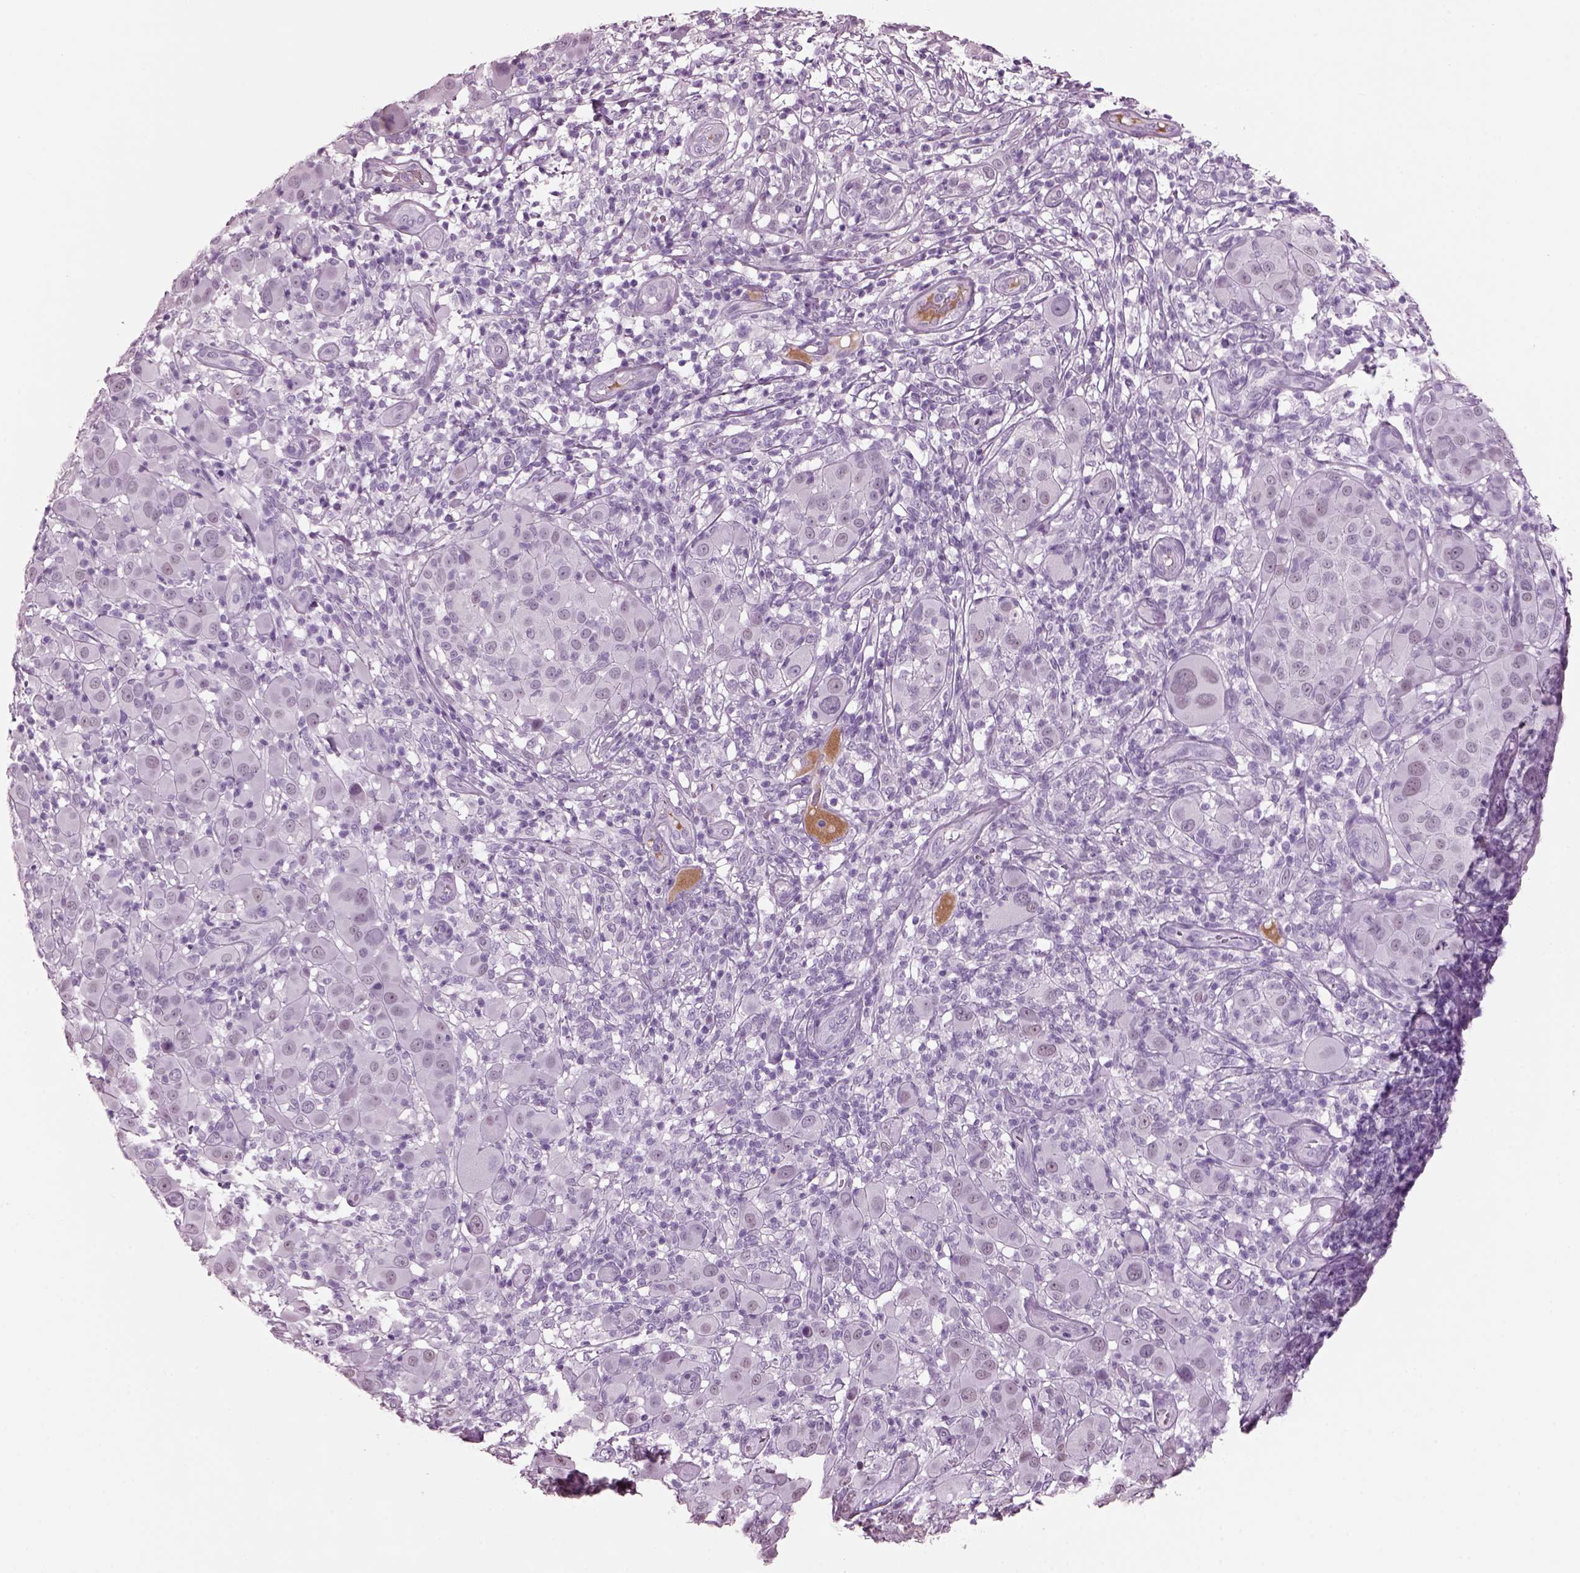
{"staining": {"intensity": "negative", "quantity": "none", "location": "none"}, "tissue": "melanoma", "cell_type": "Tumor cells", "image_type": "cancer", "snomed": [{"axis": "morphology", "description": "Malignant melanoma, NOS"}, {"axis": "topography", "description": "Skin"}], "caption": "Immunohistochemistry (IHC) of human malignant melanoma reveals no staining in tumor cells.", "gene": "KRTAP3-2", "patient": {"sex": "female", "age": 87}}